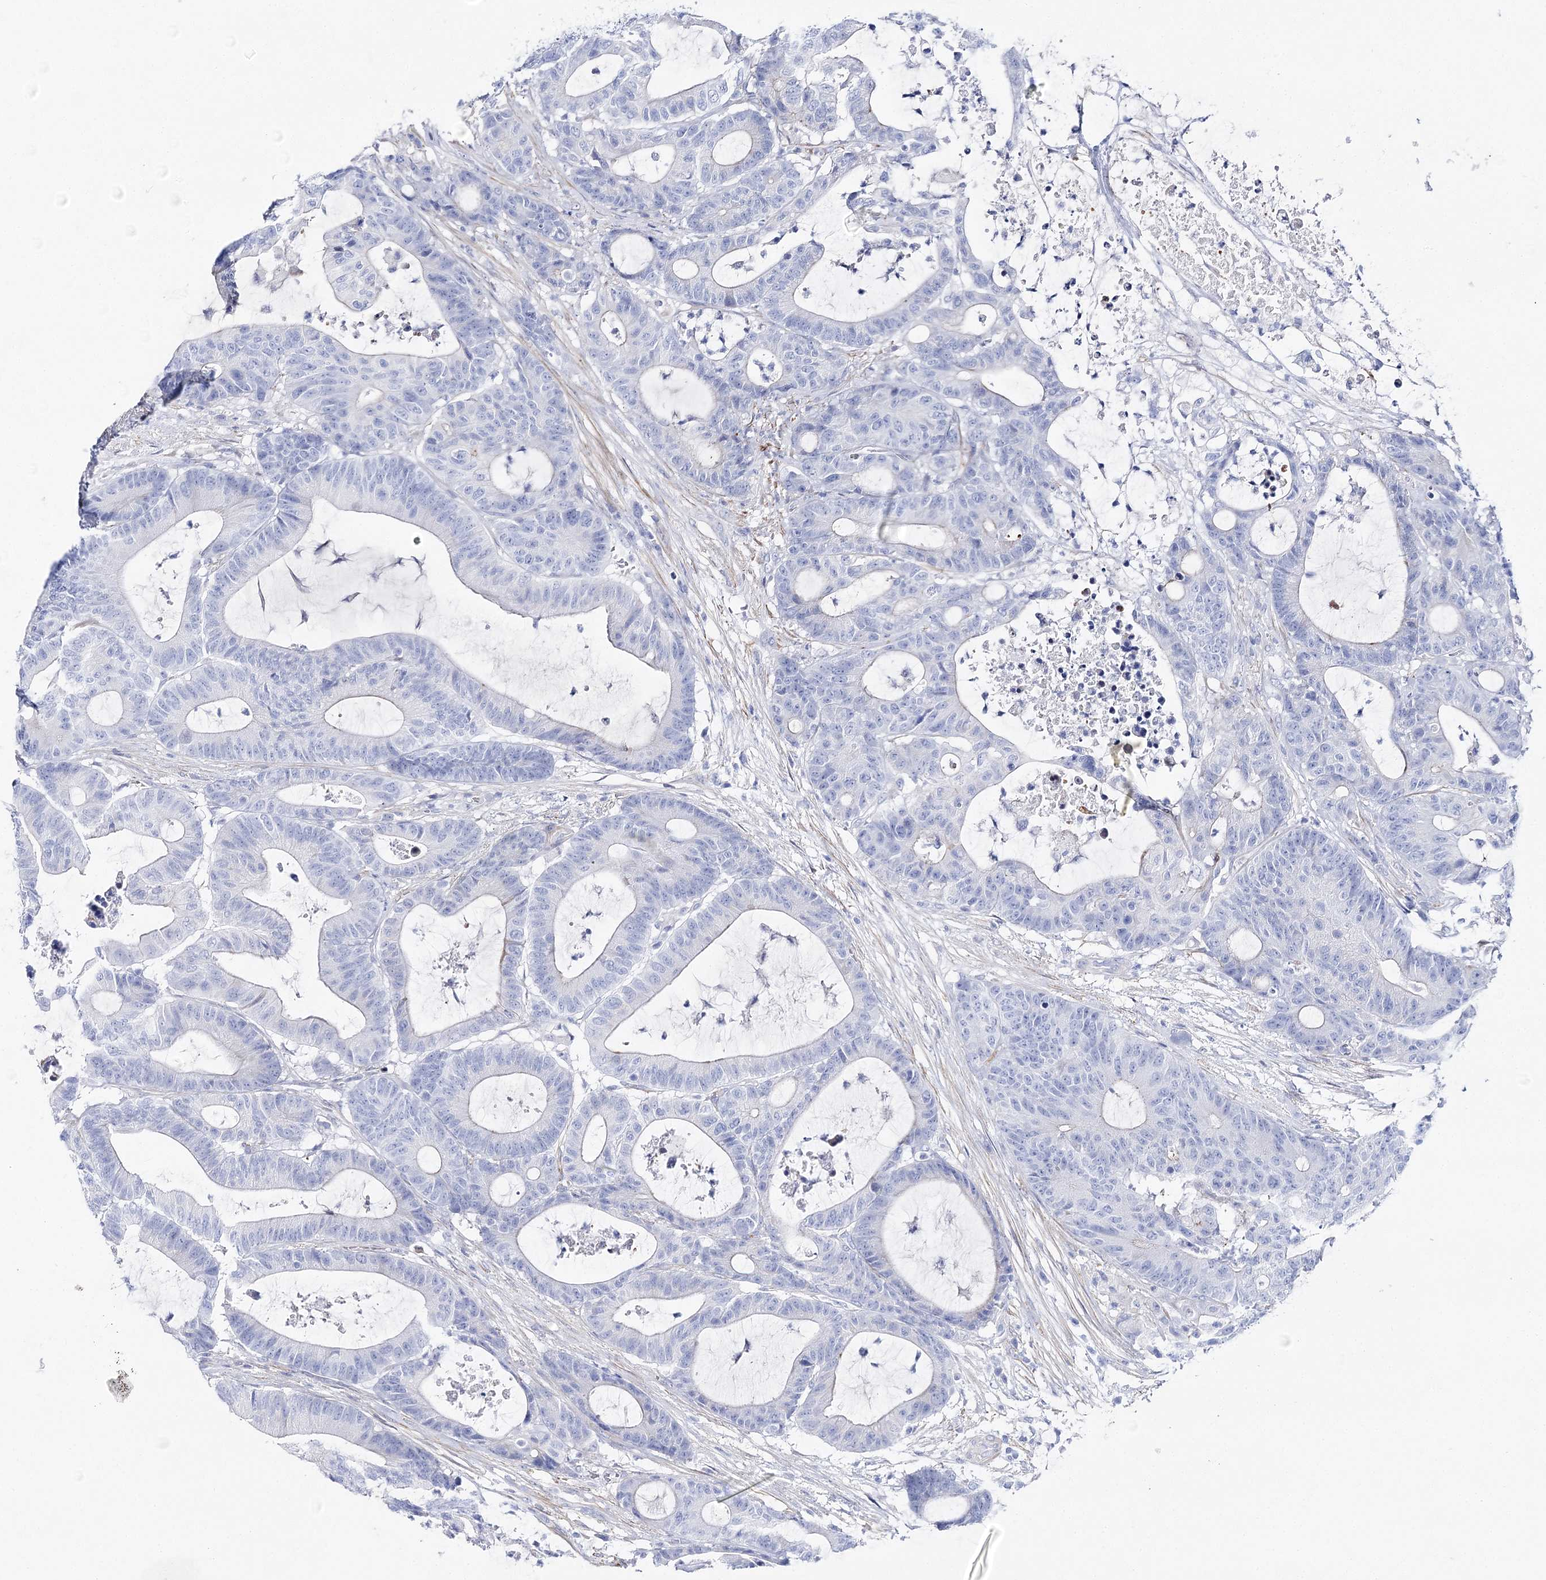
{"staining": {"intensity": "negative", "quantity": "none", "location": "none"}, "tissue": "colorectal cancer", "cell_type": "Tumor cells", "image_type": "cancer", "snomed": [{"axis": "morphology", "description": "Adenocarcinoma, NOS"}, {"axis": "topography", "description": "Colon"}], "caption": "IHC of colorectal cancer displays no expression in tumor cells.", "gene": "ANKRD23", "patient": {"sex": "female", "age": 84}}